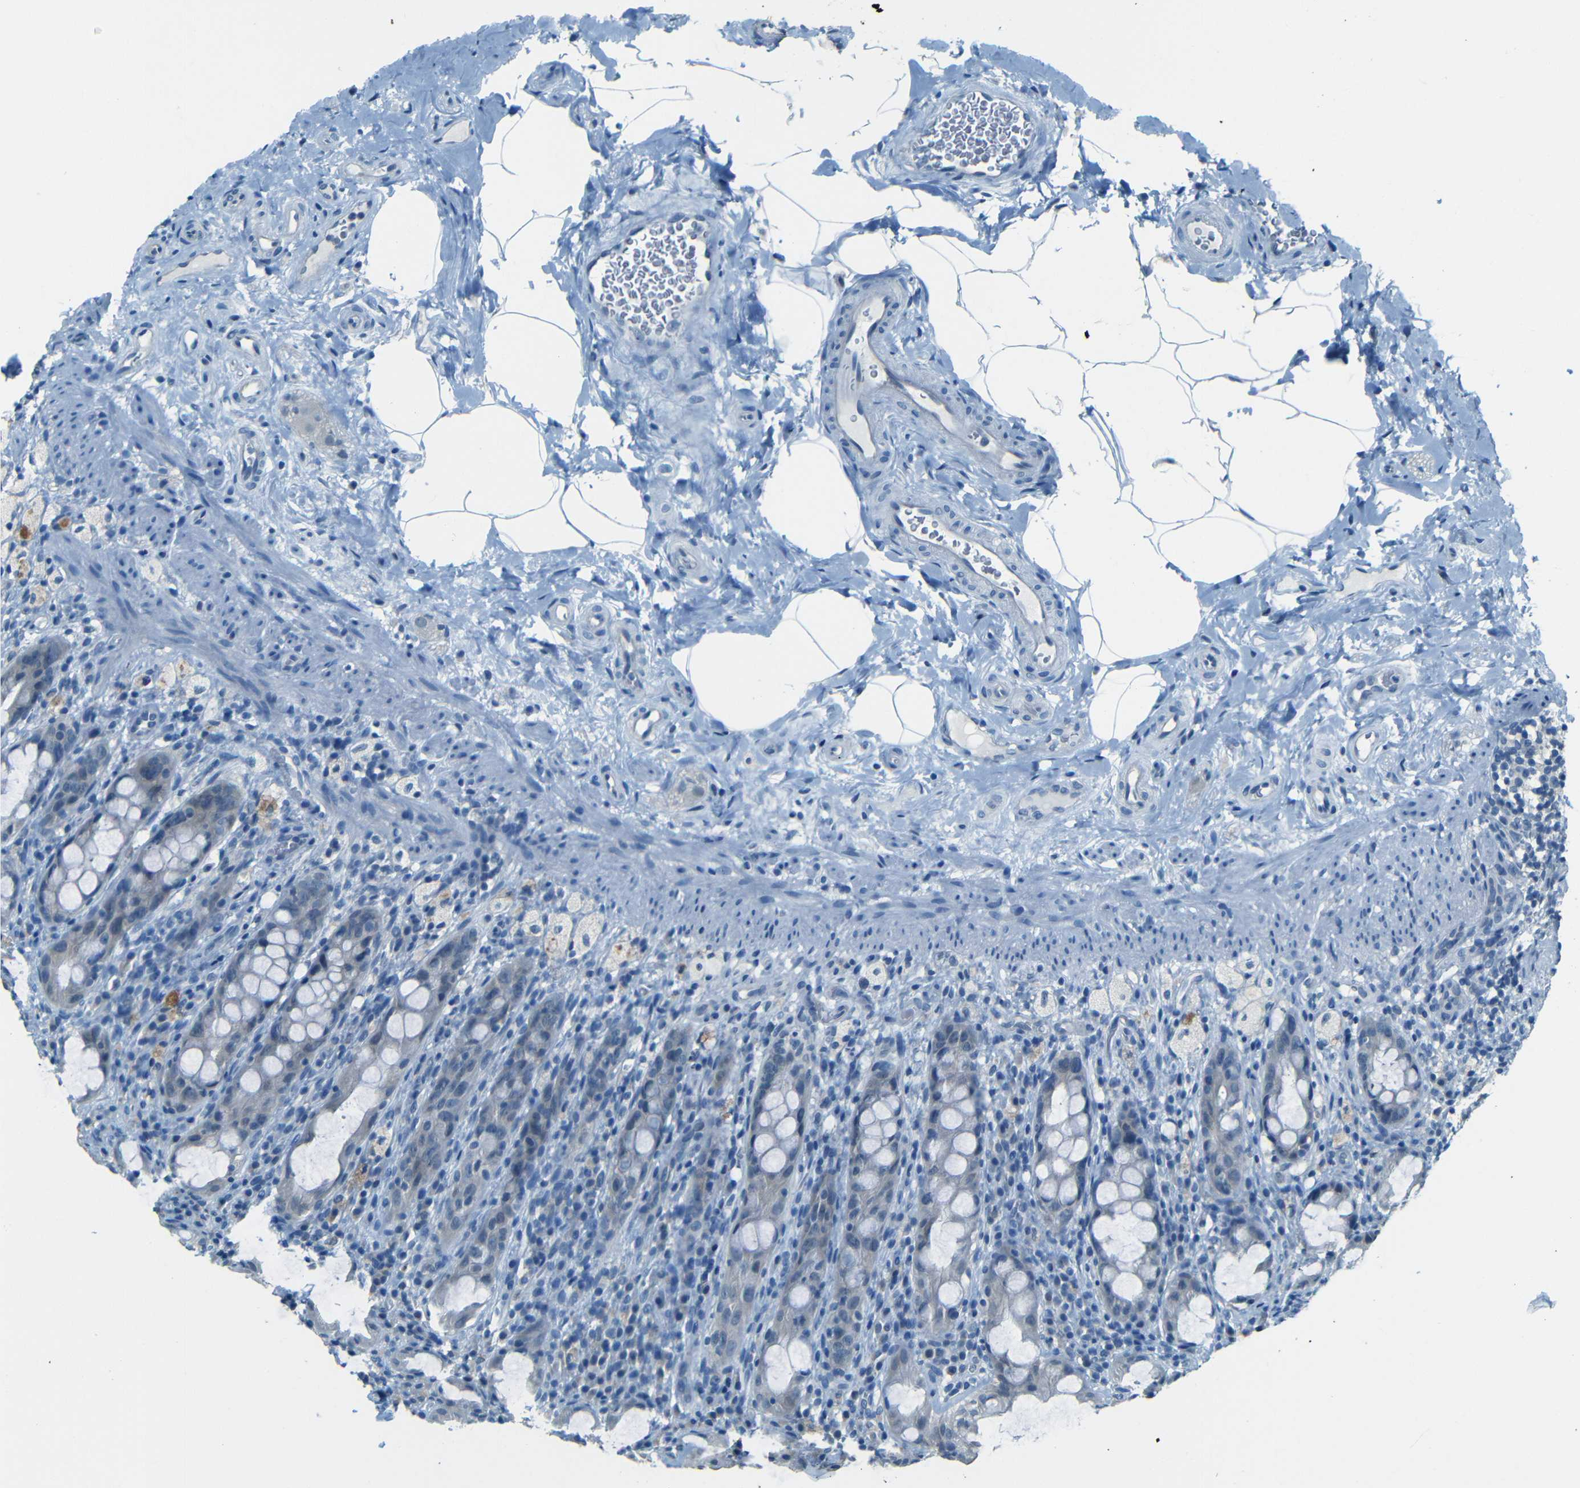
{"staining": {"intensity": "weak", "quantity": "<25%", "location": "cytoplasmic/membranous"}, "tissue": "rectum", "cell_type": "Glandular cells", "image_type": "normal", "snomed": [{"axis": "morphology", "description": "Normal tissue, NOS"}, {"axis": "topography", "description": "Rectum"}], "caption": "A high-resolution image shows immunohistochemistry staining of benign rectum, which exhibits no significant positivity in glandular cells.", "gene": "ZMAT1", "patient": {"sex": "male", "age": 44}}